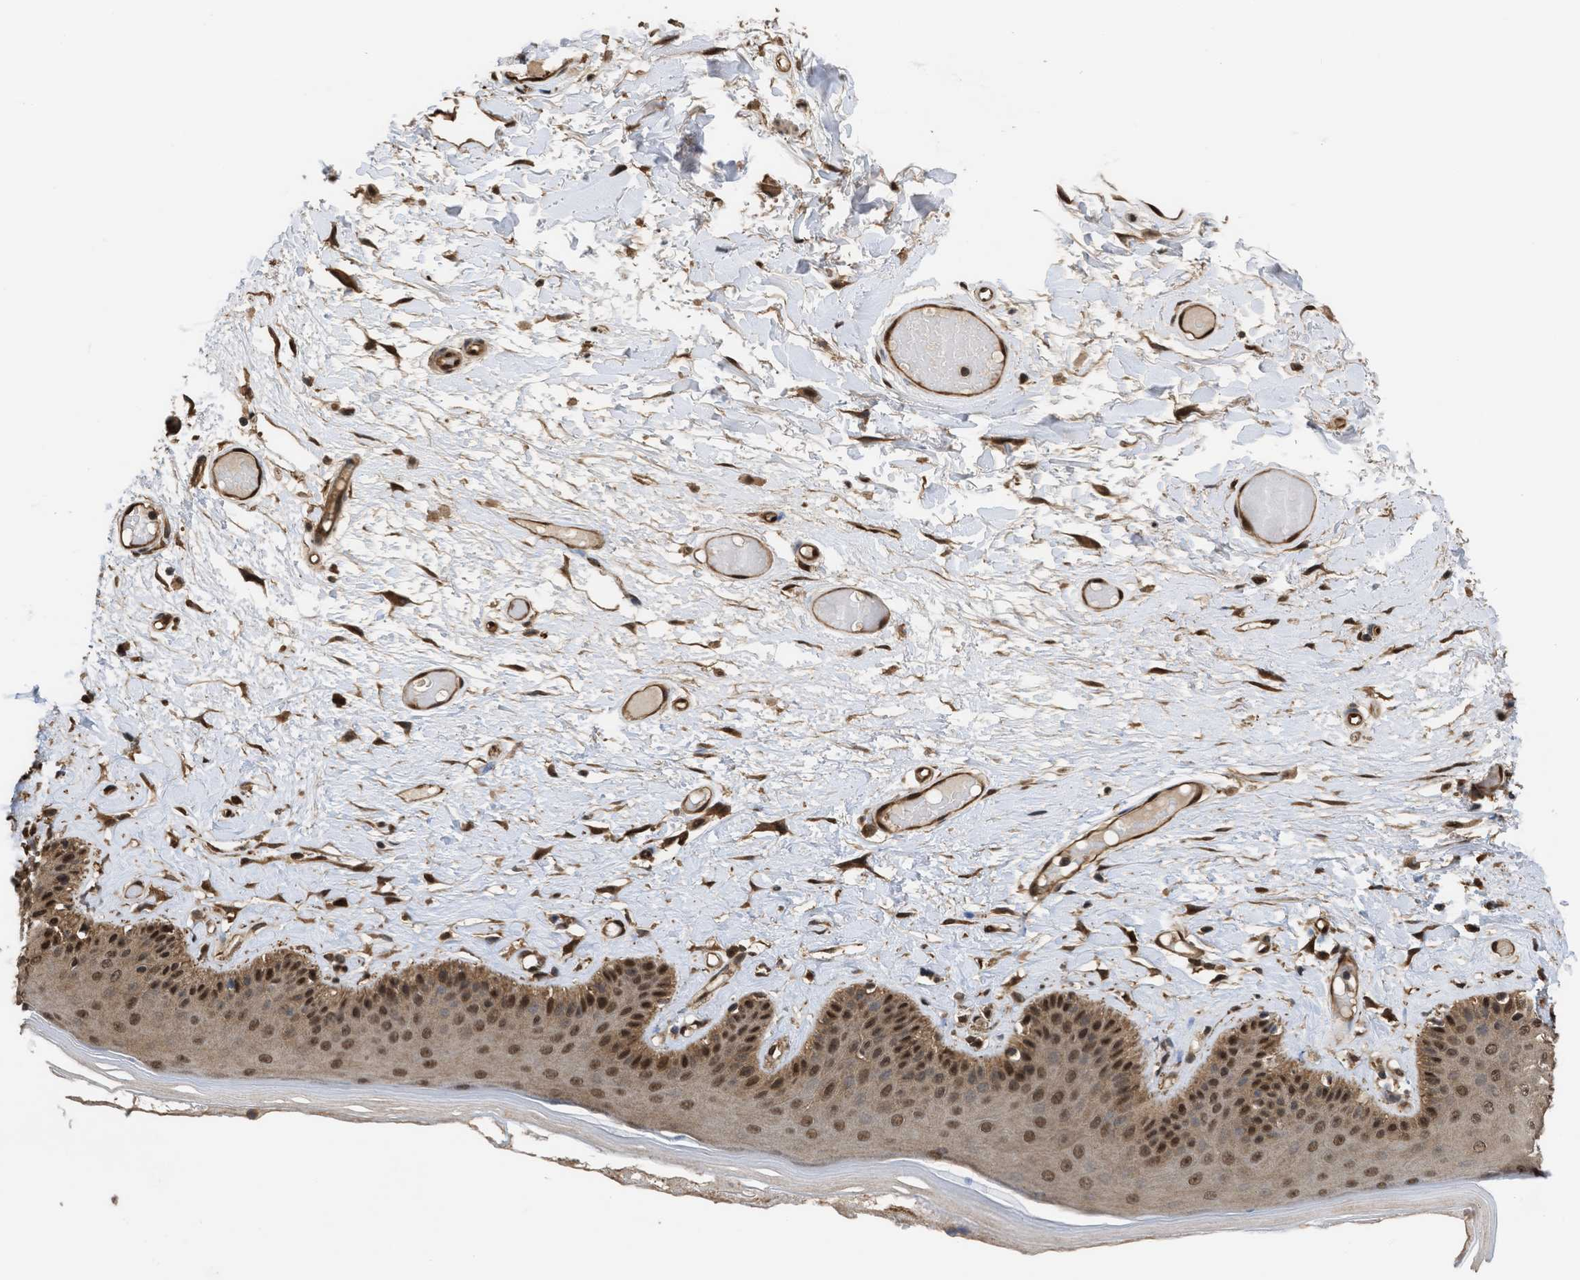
{"staining": {"intensity": "moderate", "quantity": ">75%", "location": "cytoplasmic/membranous,nuclear"}, "tissue": "skin", "cell_type": "Epidermal cells", "image_type": "normal", "snomed": [{"axis": "morphology", "description": "Normal tissue, NOS"}, {"axis": "topography", "description": "Vulva"}], "caption": "Human skin stained with a brown dye displays moderate cytoplasmic/membranous,nuclear positive positivity in approximately >75% of epidermal cells.", "gene": "YWHAG", "patient": {"sex": "female", "age": 73}}